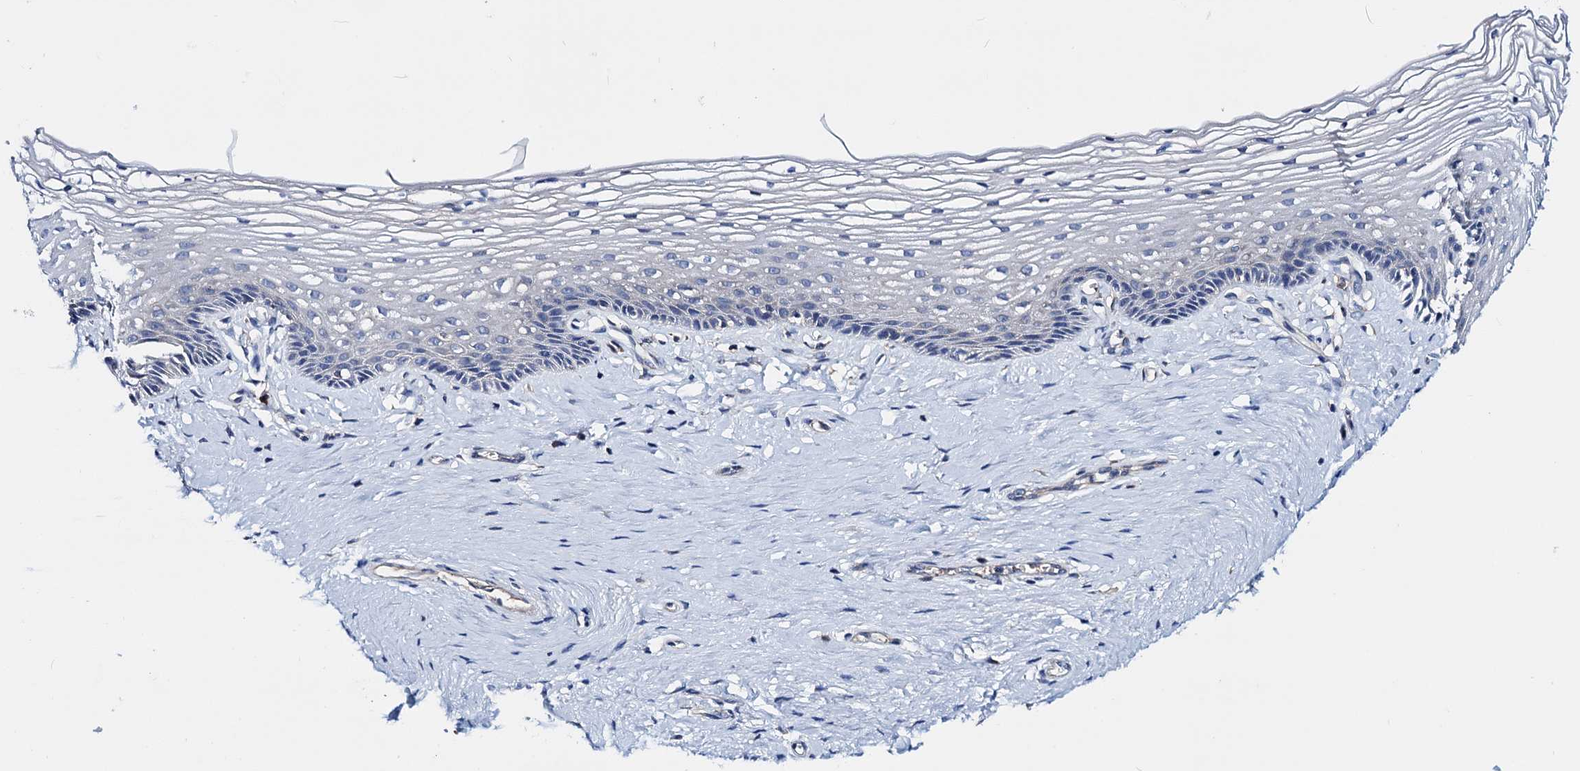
{"staining": {"intensity": "negative", "quantity": "none", "location": "none"}, "tissue": "vagina", "cell_type": "Squamous epithelial cells", "image_type": "normal", "snomed": [{"axis": "morphology", "description": "Normal tissue, NOS"}, {"axis": "topography", "description": "Vagina"}], "caption": "High power microscopy histopathology image of an IHC image of benign vagina, revealing no significant staining in squamous epithelial cells. The staining is performed using DAB brown chromogen with nuclei counter-stained in using hematoxylin.", "gene": "GCOM1", "patient": {"sex": "female", "age": 46}}